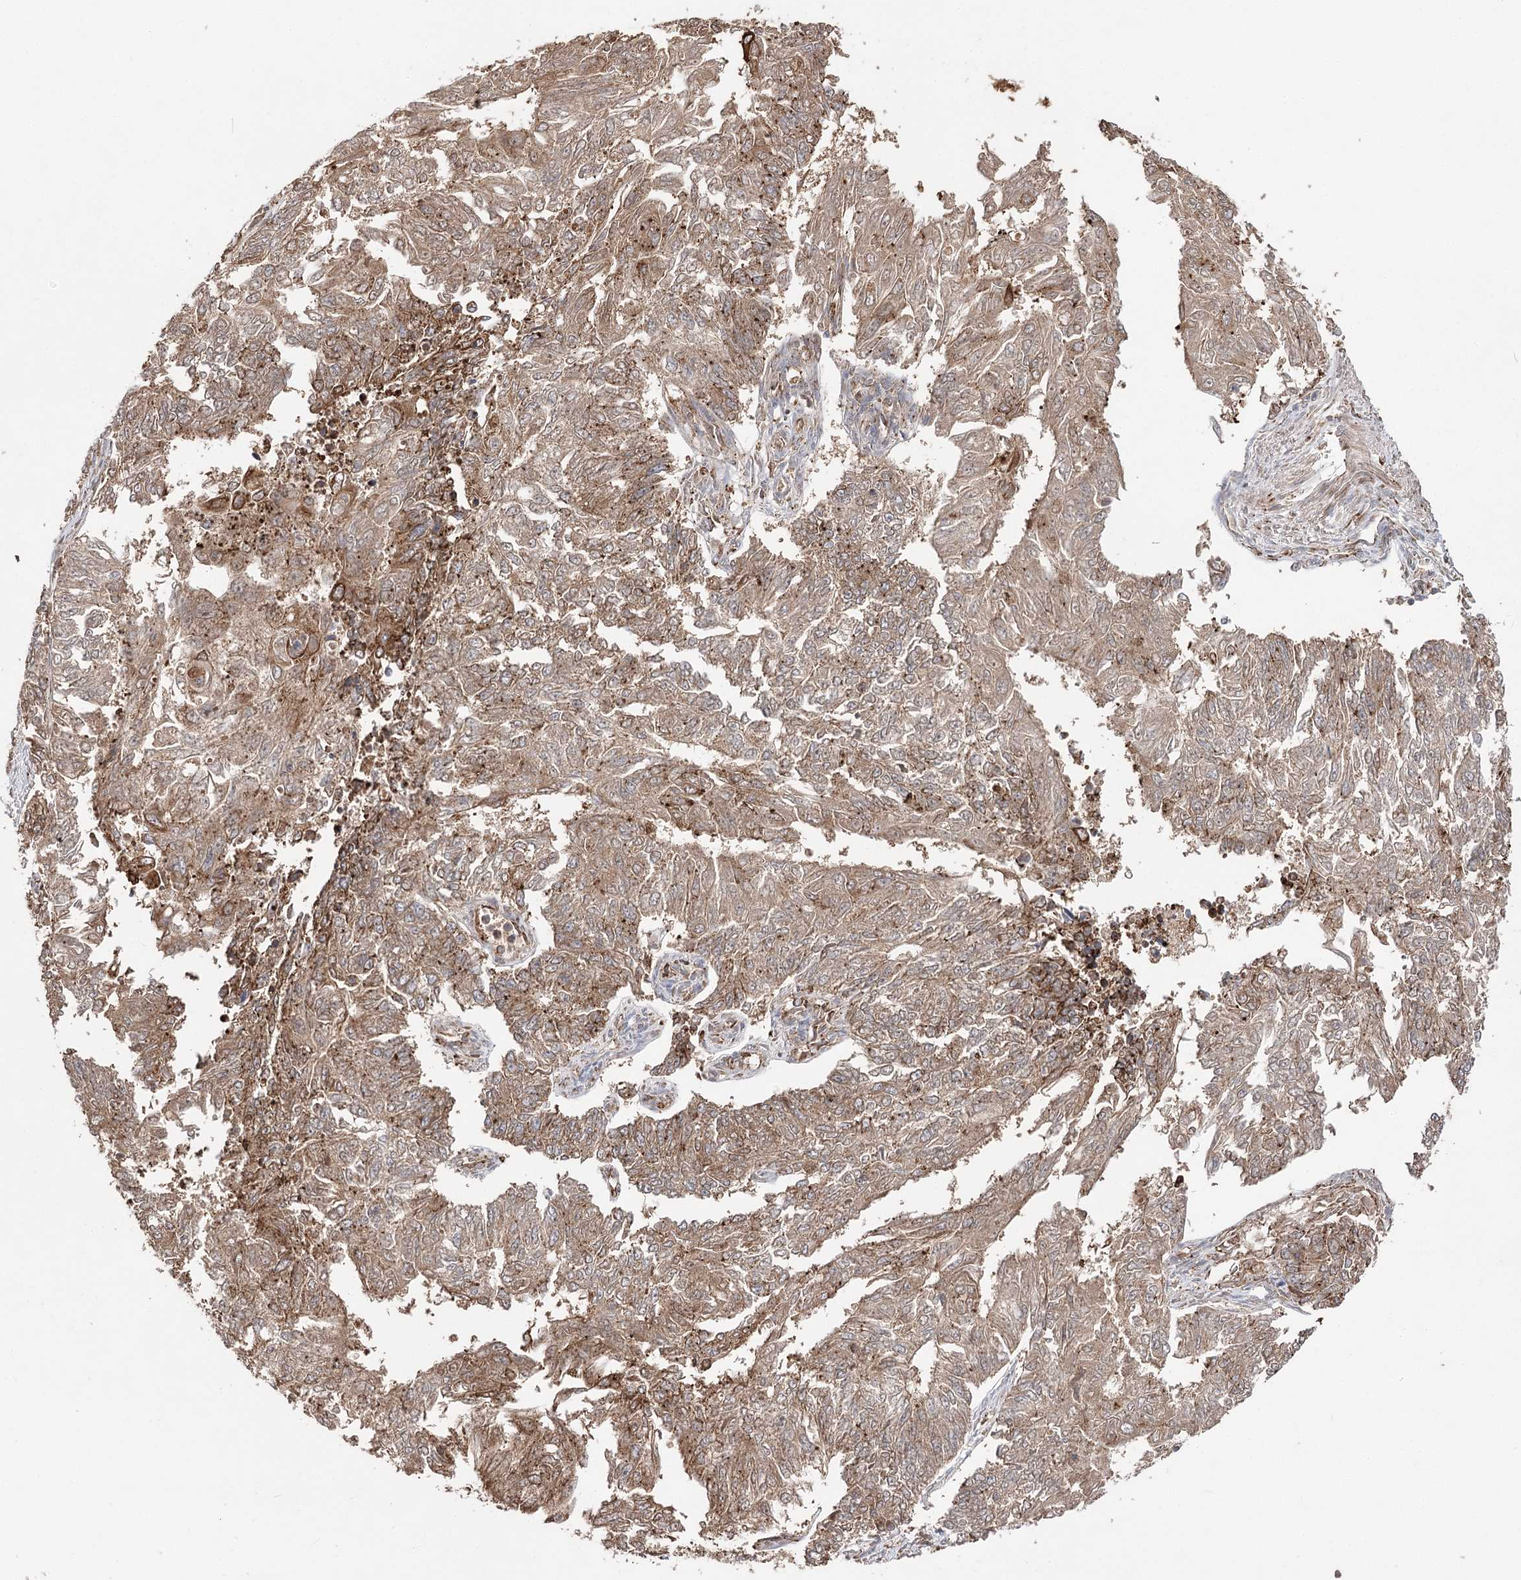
{"staining": {"intensity": "moderate", "quantity": ">75%", "location": "cytoplasmic/membranous"}, "tissue": "endometrial cancer", "cell_type": "Tumor cells", "image_type": "cancer", "snomed": [{"axis": "morphology", "description": "Adenocarcinoma, NOS"}, {"axis": "topography", "description": "Endometrium"}], "caption": "Endometrial cancer stained with a protein marker displays moderate staining in tumor cells.", "gene": "DNAJB14", "patient": {"sex": "female", "age": 32}}